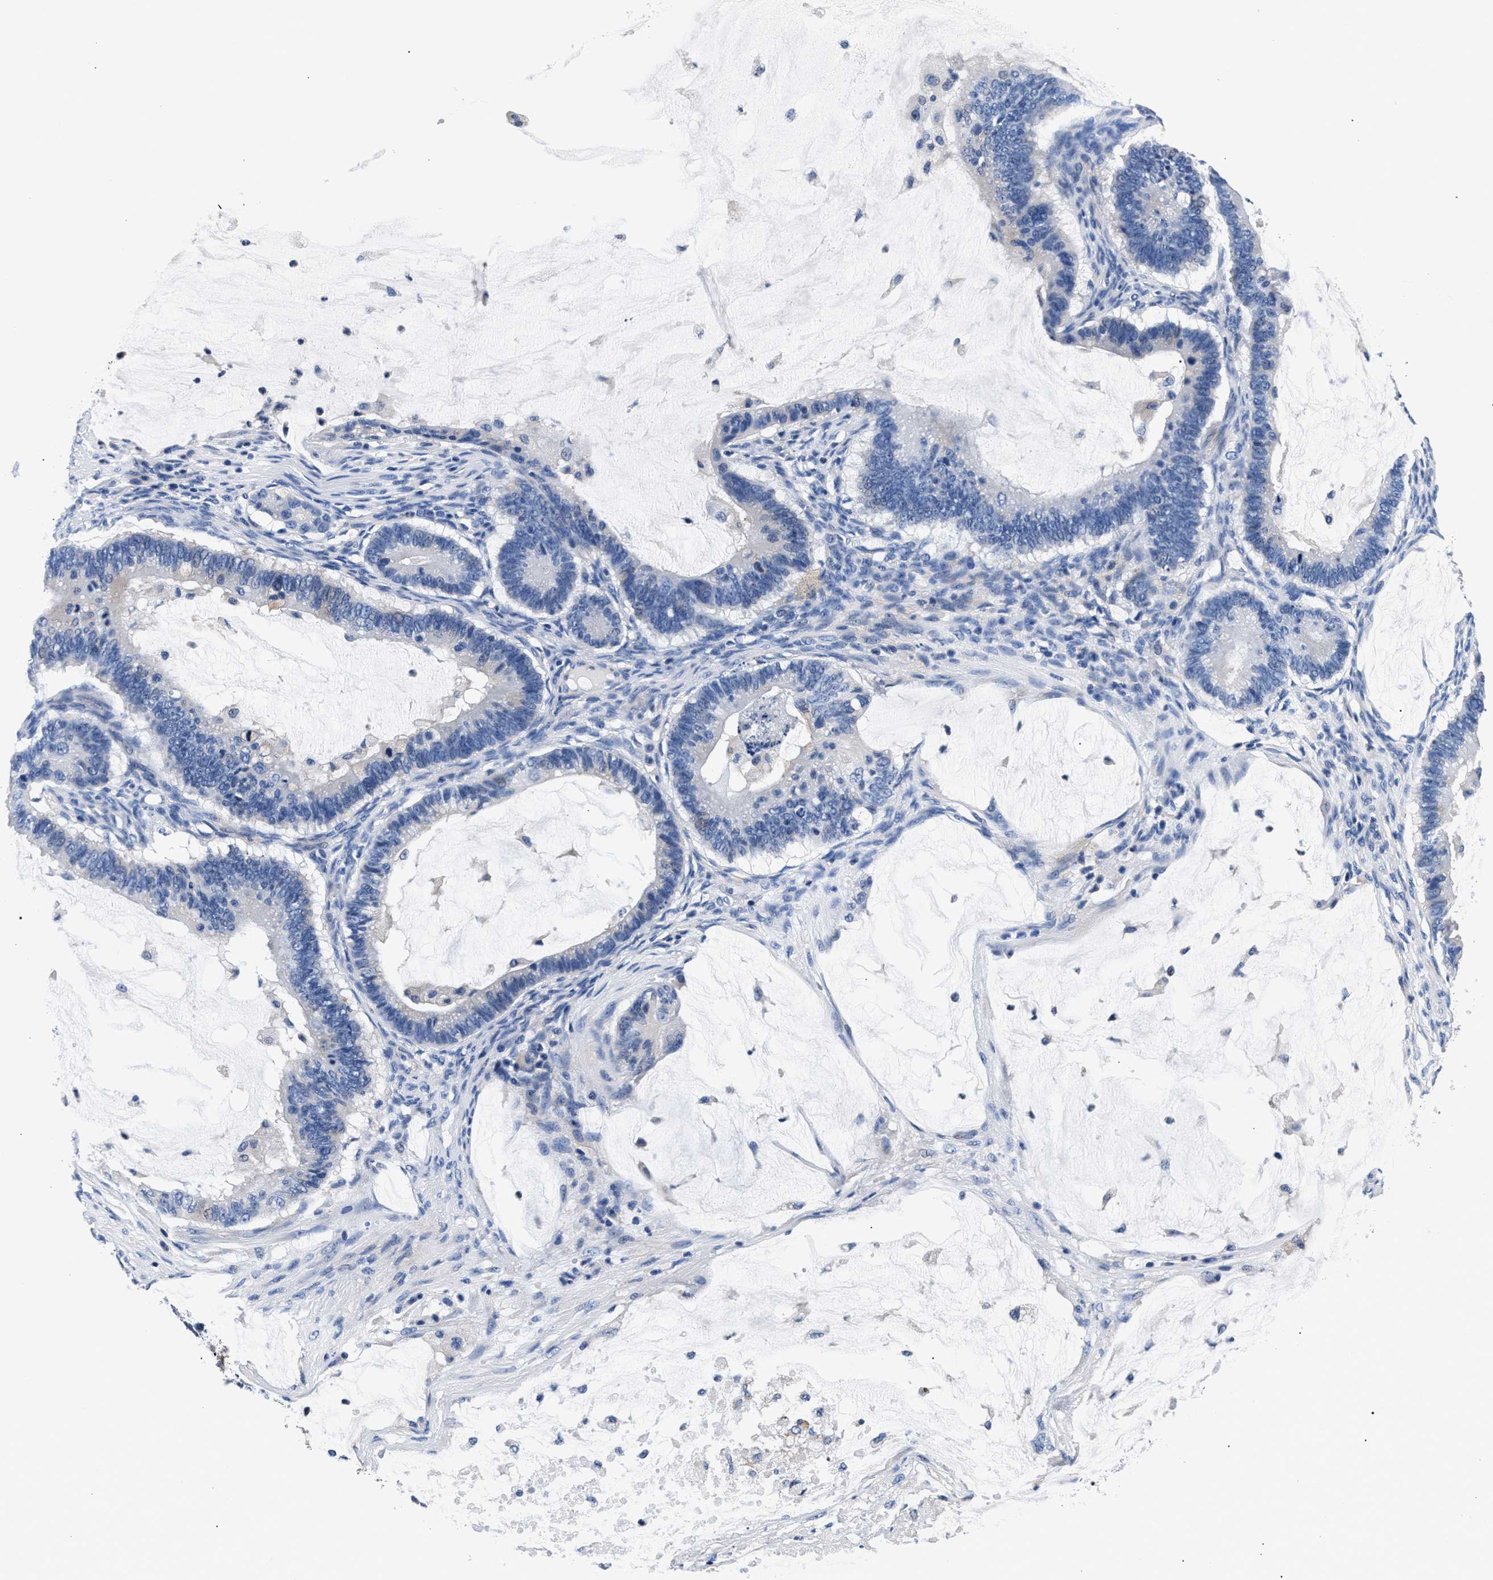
{"staining": {"intensity": "moderate", "quantity": "25%-75%", "location": "cytoplasmic/membranous"}, "tissue": "ovarian cancer", "cell_type": "Tumor cells", "image_type": "cancer", "snomed": [{"axis": "morphology", "description": "Cystadenocarcinoma, mucinous, NOS"}, {"axis": "topography", "description": "Ovary"}], "caption": "The image shows staining of ovarian cancer (mucinous cystadenocarcinoma), revealing moderate cytoplasmic/membranous protein expression (brown color) within tumor cells.", "gene": "PHF24", "patient": {"sex": "female", "age": 61}}